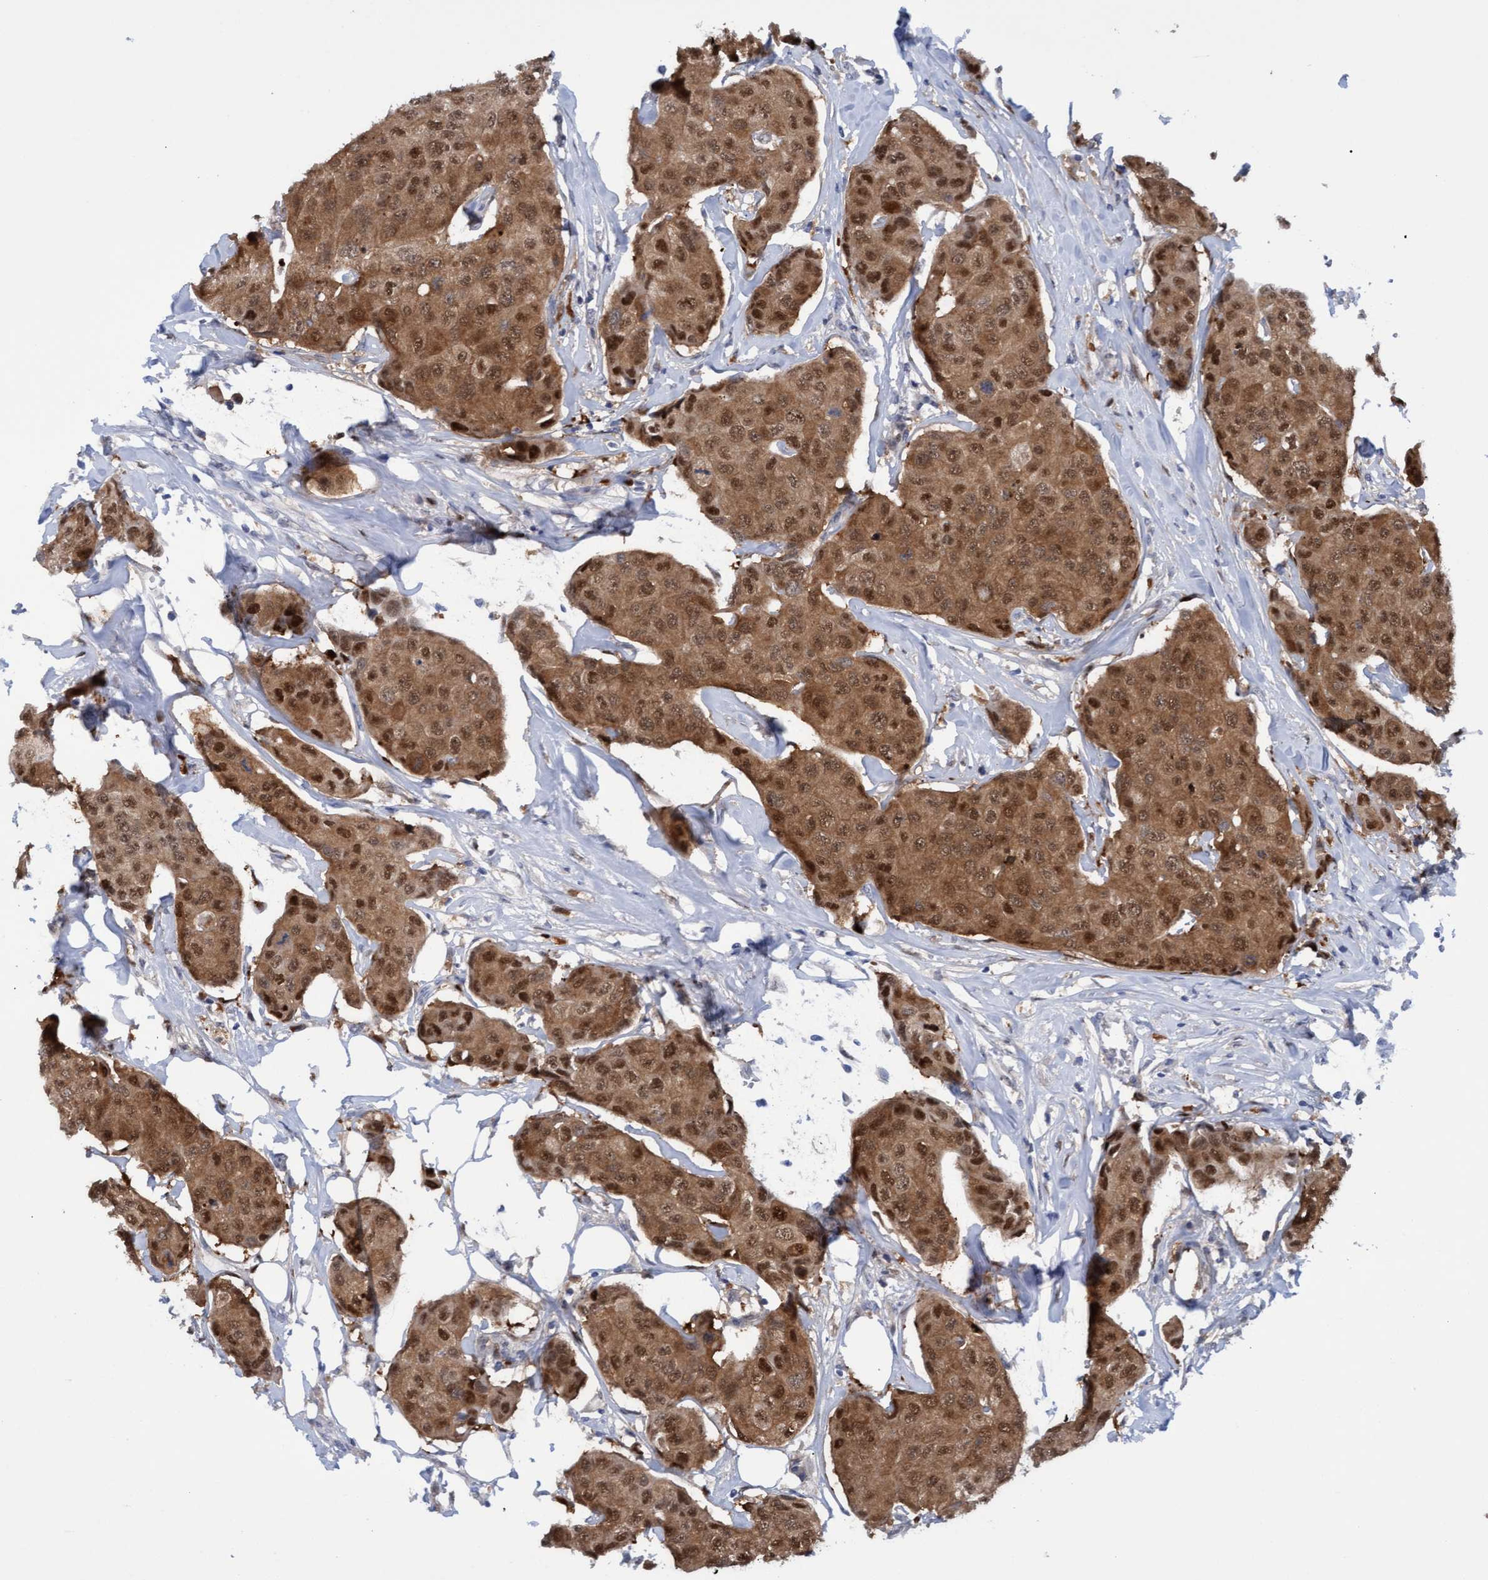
{"staining": {"intensity": "moderate", "quantity": ">75%", "location": "cytoplasmic/membranous,nuclear"}, "tissue": "breast cancer", "cell_type": "Tumor cells", "image_type": "cancer", "snomed": [{"axis": "morphology", "description": "Duct carcinoma"}, {"axis": "topography", "description": "Breast"}], "caption": "Immunohistochemical staining of human breast cancer (invasive ductal carcinoma) displays moderate cytoplasmic/membranous and nuclear protein expression in about >75% of tumor cells.", "gene": "PINX1", "patient": {"sex": "female", "age": 80}}